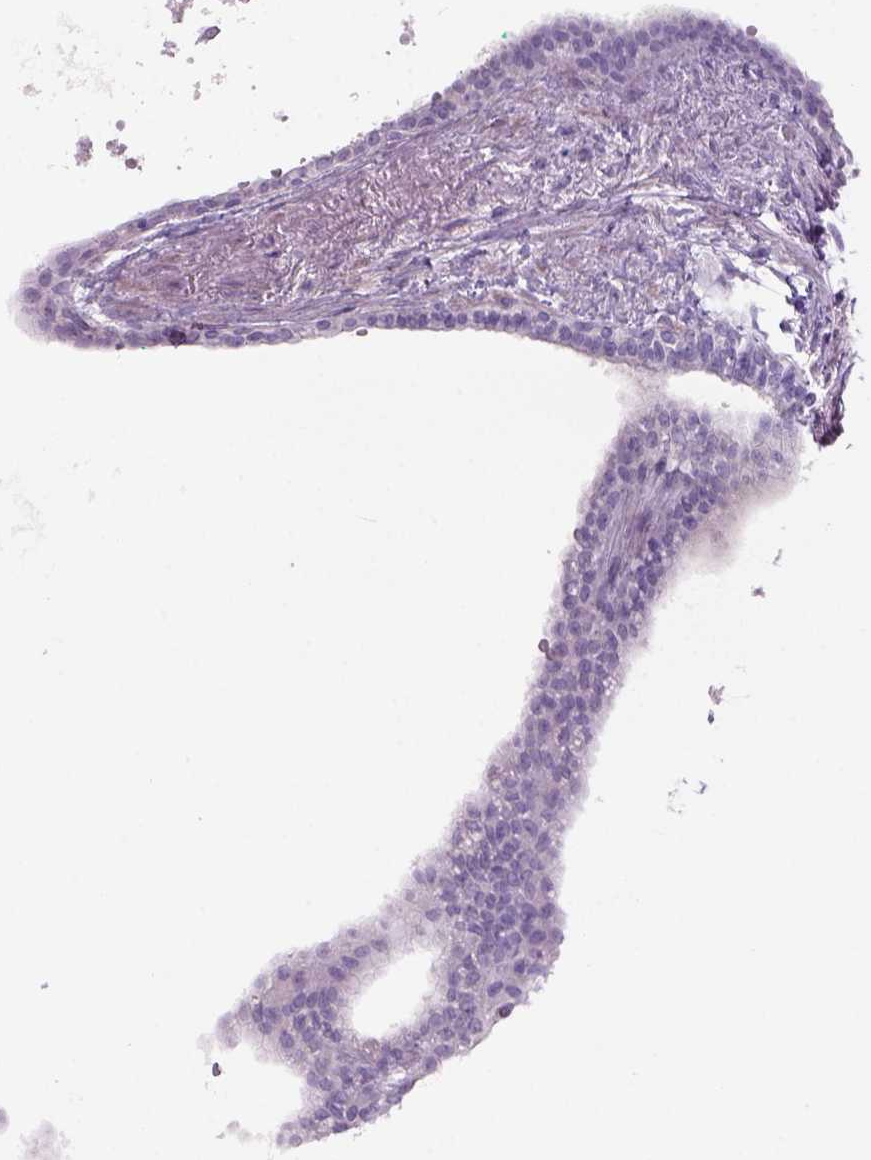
{"staining": {"intensity": "negative", "quantity": "none", "location": "none"}, "tissue": "seminal vesicle", "cell_type": "Glandular cells", "image_type": "normal", "snomed": [{"axis": "morphology", "description": "Normal tissue, NOS"}, {"axis": "morphology", "description": "Urothelial carcinoma, NOS"}, {"axis": "topography", "description": "Urinary bladder"}, {"axis": "topography", "description": "Seminal veicle"}], "caption": "Seminal vesicle was stained to show a protein in brown. There is no significant expression in glandular cells. (Stains: DAB (3,3'-diaminobenzidine) IHC with hematoxylin counter stain, Microscopy: brightfield microscopy at high magnification).", "gene": "TENM4", "patient": {"sex": "male", "age": 76}}